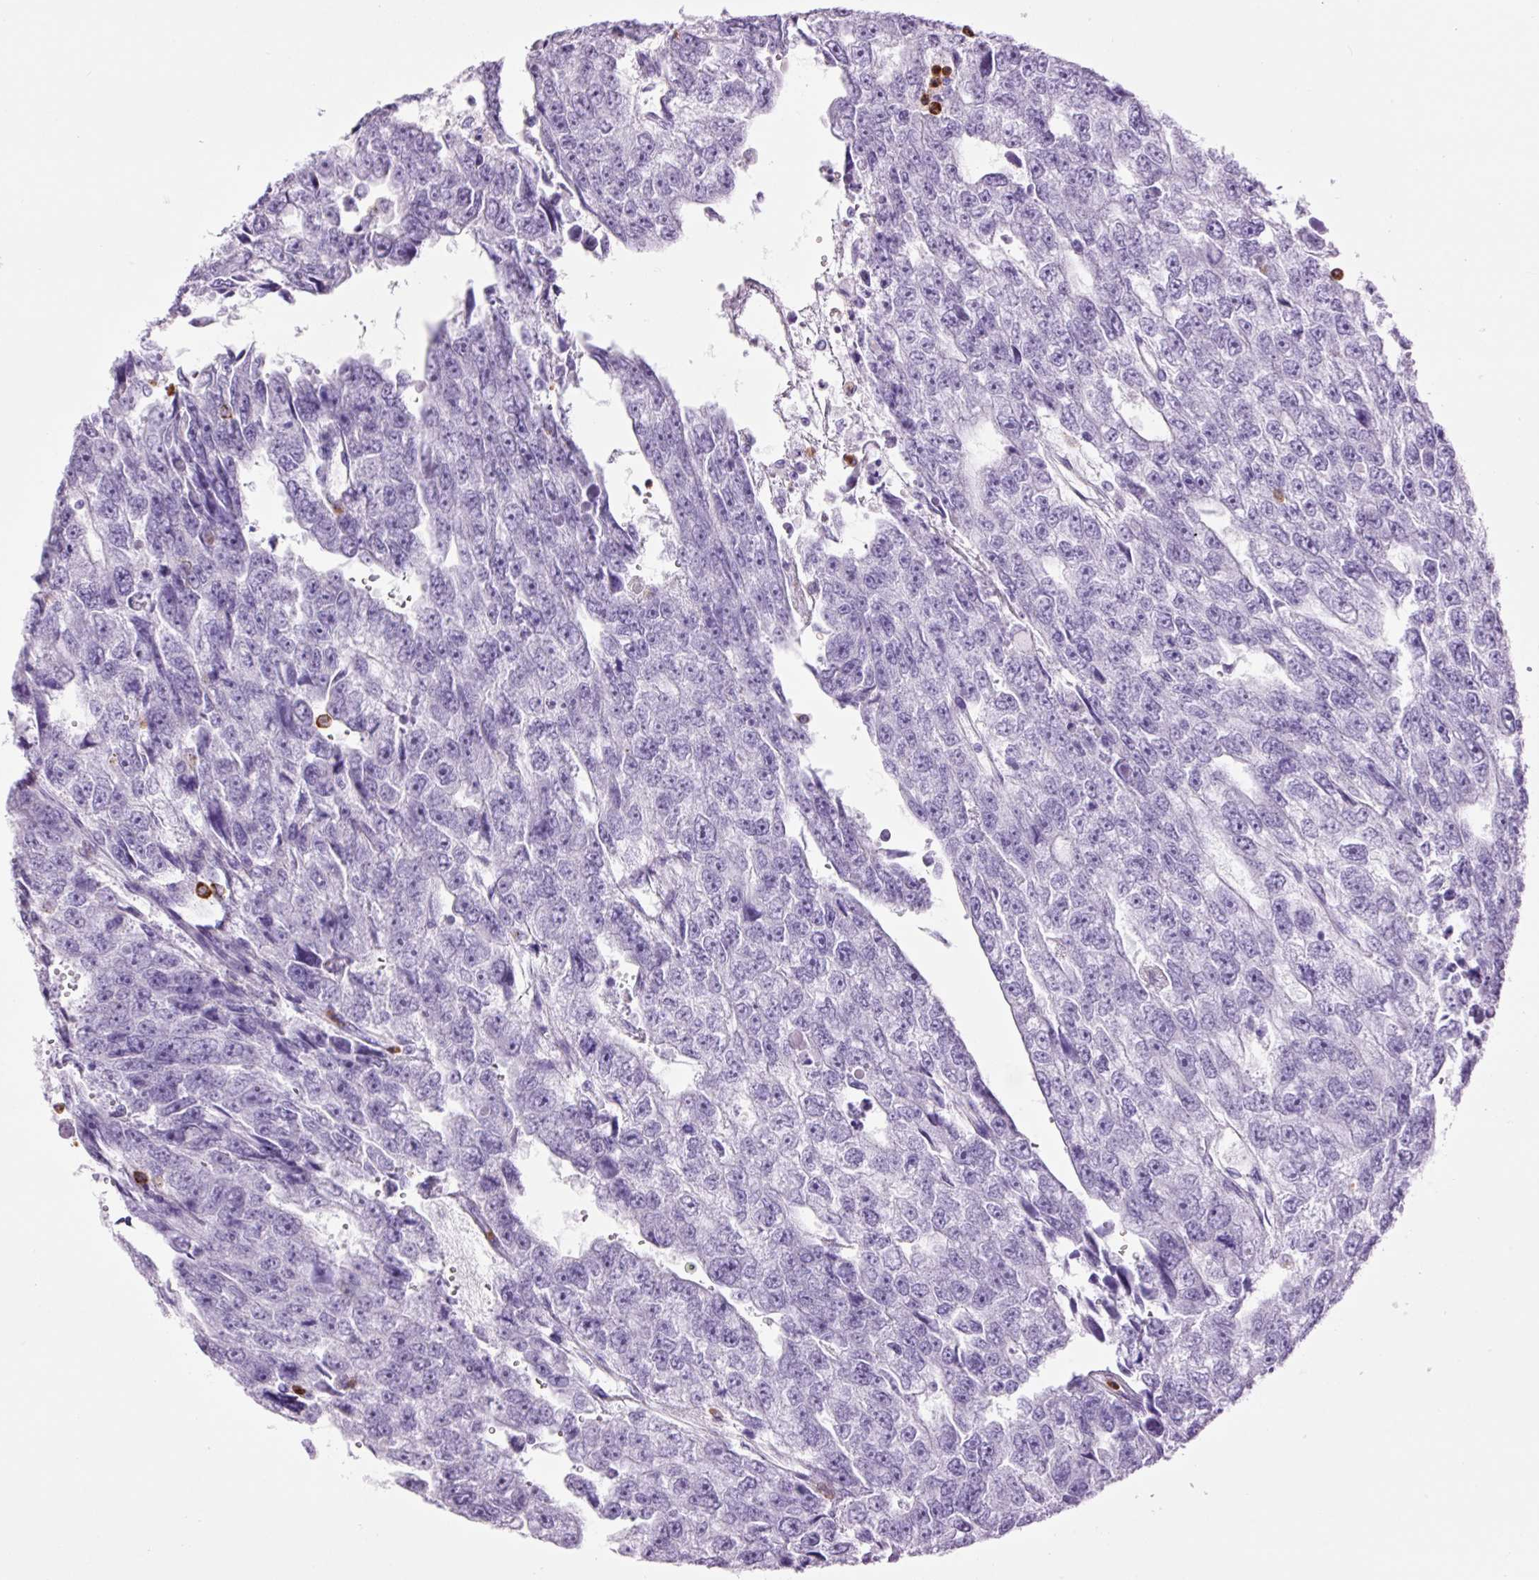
{"staining": {"intensity": "negative", "quantity": "none", "location": "none"}, "tissue": "testis cancer", "cell_type": "Tumor cells", "image_type": "cancer", "snomed": [{"axis": "morphology", "description": "Carcinoma, Embryonal, NOS"}, {"axis": "topography", "description": "Testis"}], "caption": "Tumor cells are negative for brown protein staining in testis cancer (embryonal carcinoma).", "gene": "LYZ", "patient": {"sex": "male", "age": 20}}